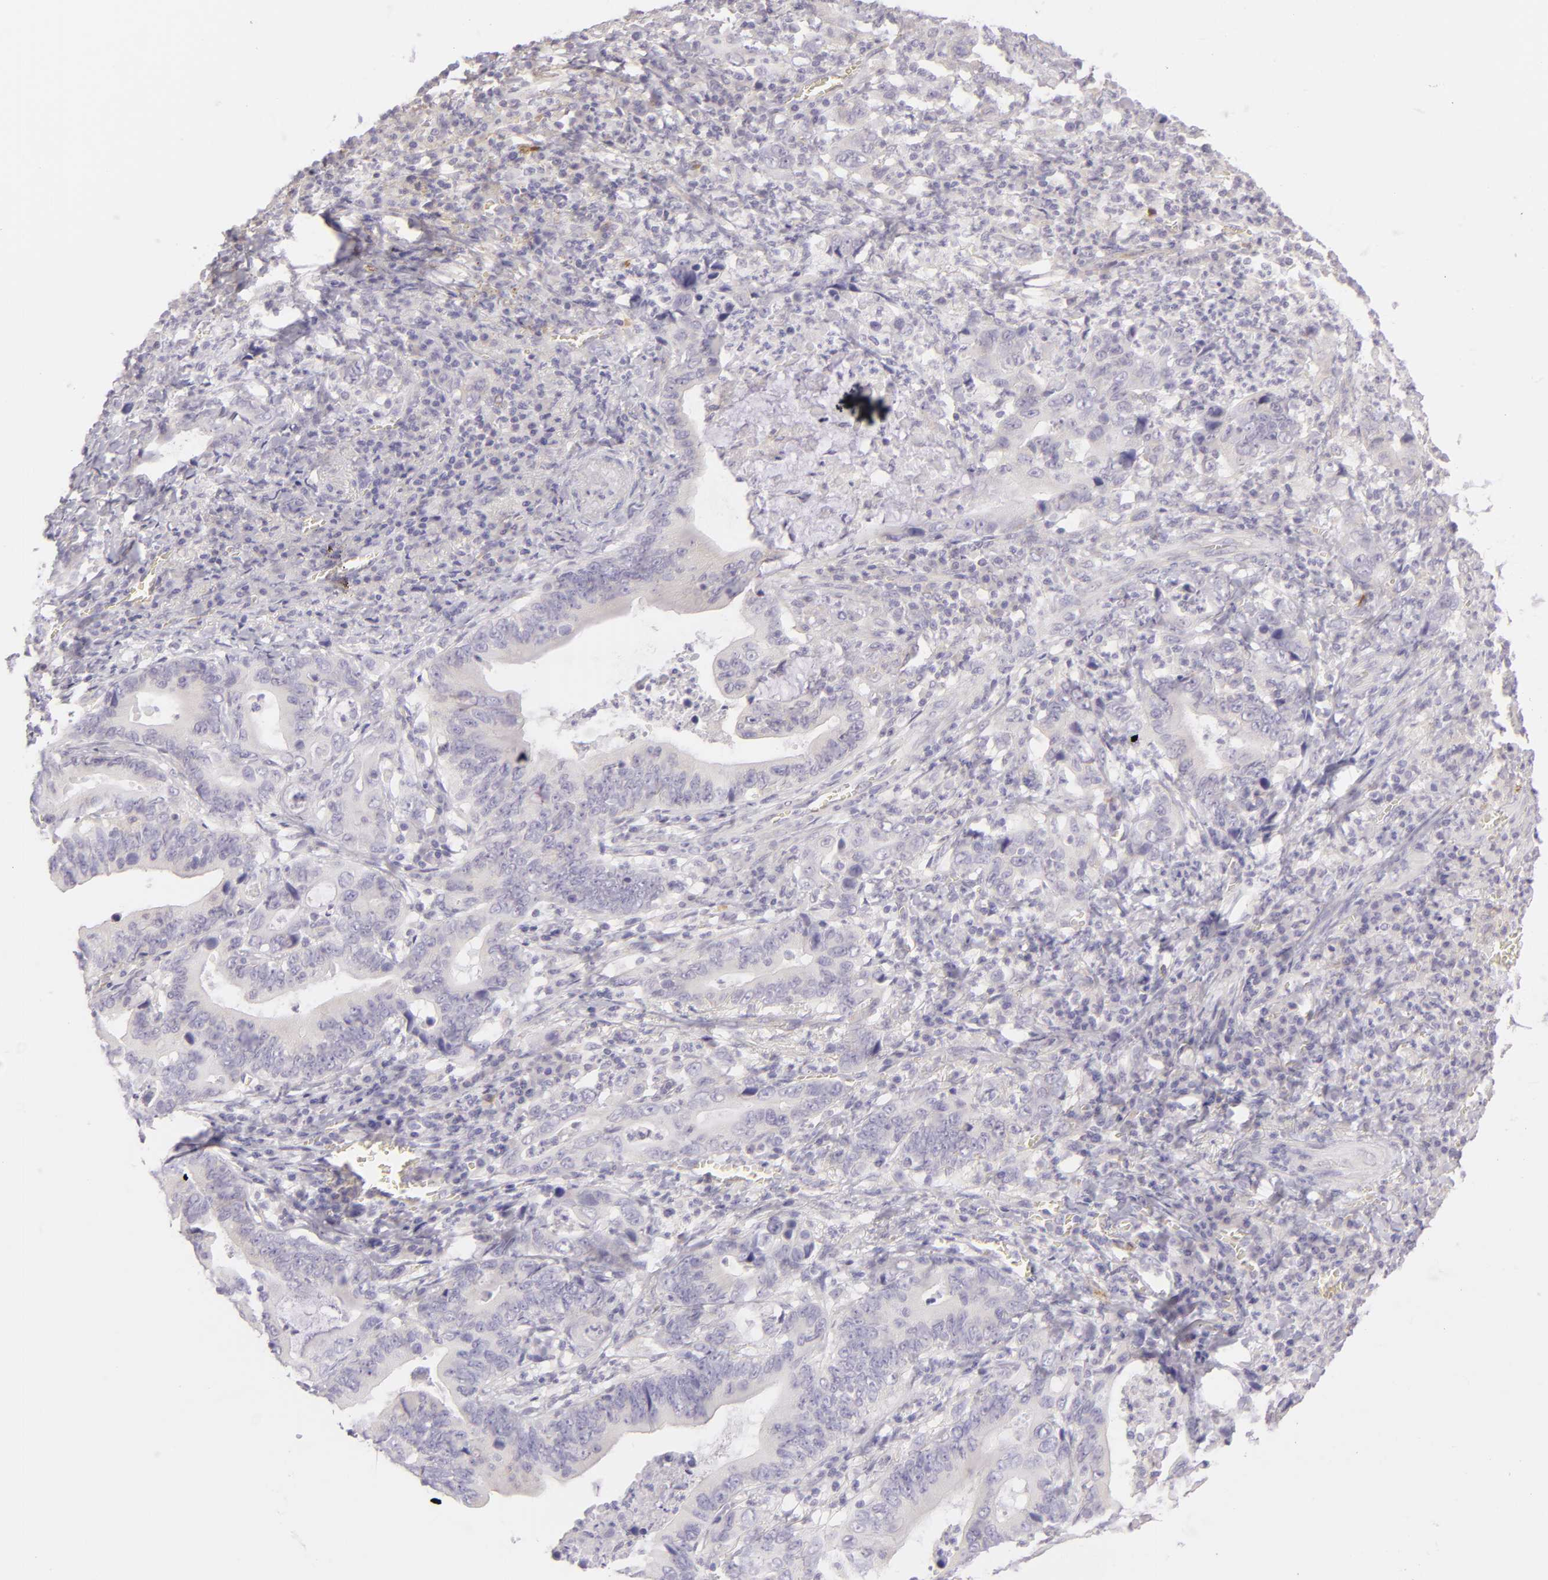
{"staining": {"intensity": "negative", "quantity": "none", "location": "none"}, "tissue": "stomach cancer", "cell_type": "Tumor cells", "image_type": "cancer", "snomed": [{"axis": "morphology", "description": "Adenocarcinoma, NOS"}, {"axis": "topography", "description": "Stomach, upper"}], "caption": "This is a micrograph of immunohistochemistry staining of stomach cancer (adenocarcinoma), which shows no expression in tumor cells. (DAB immunohistochemistry (IHC) with hematoxylin counter stain).", "gene": "ZC3H7B", "patient": {"sex": "male", "age": 63}}